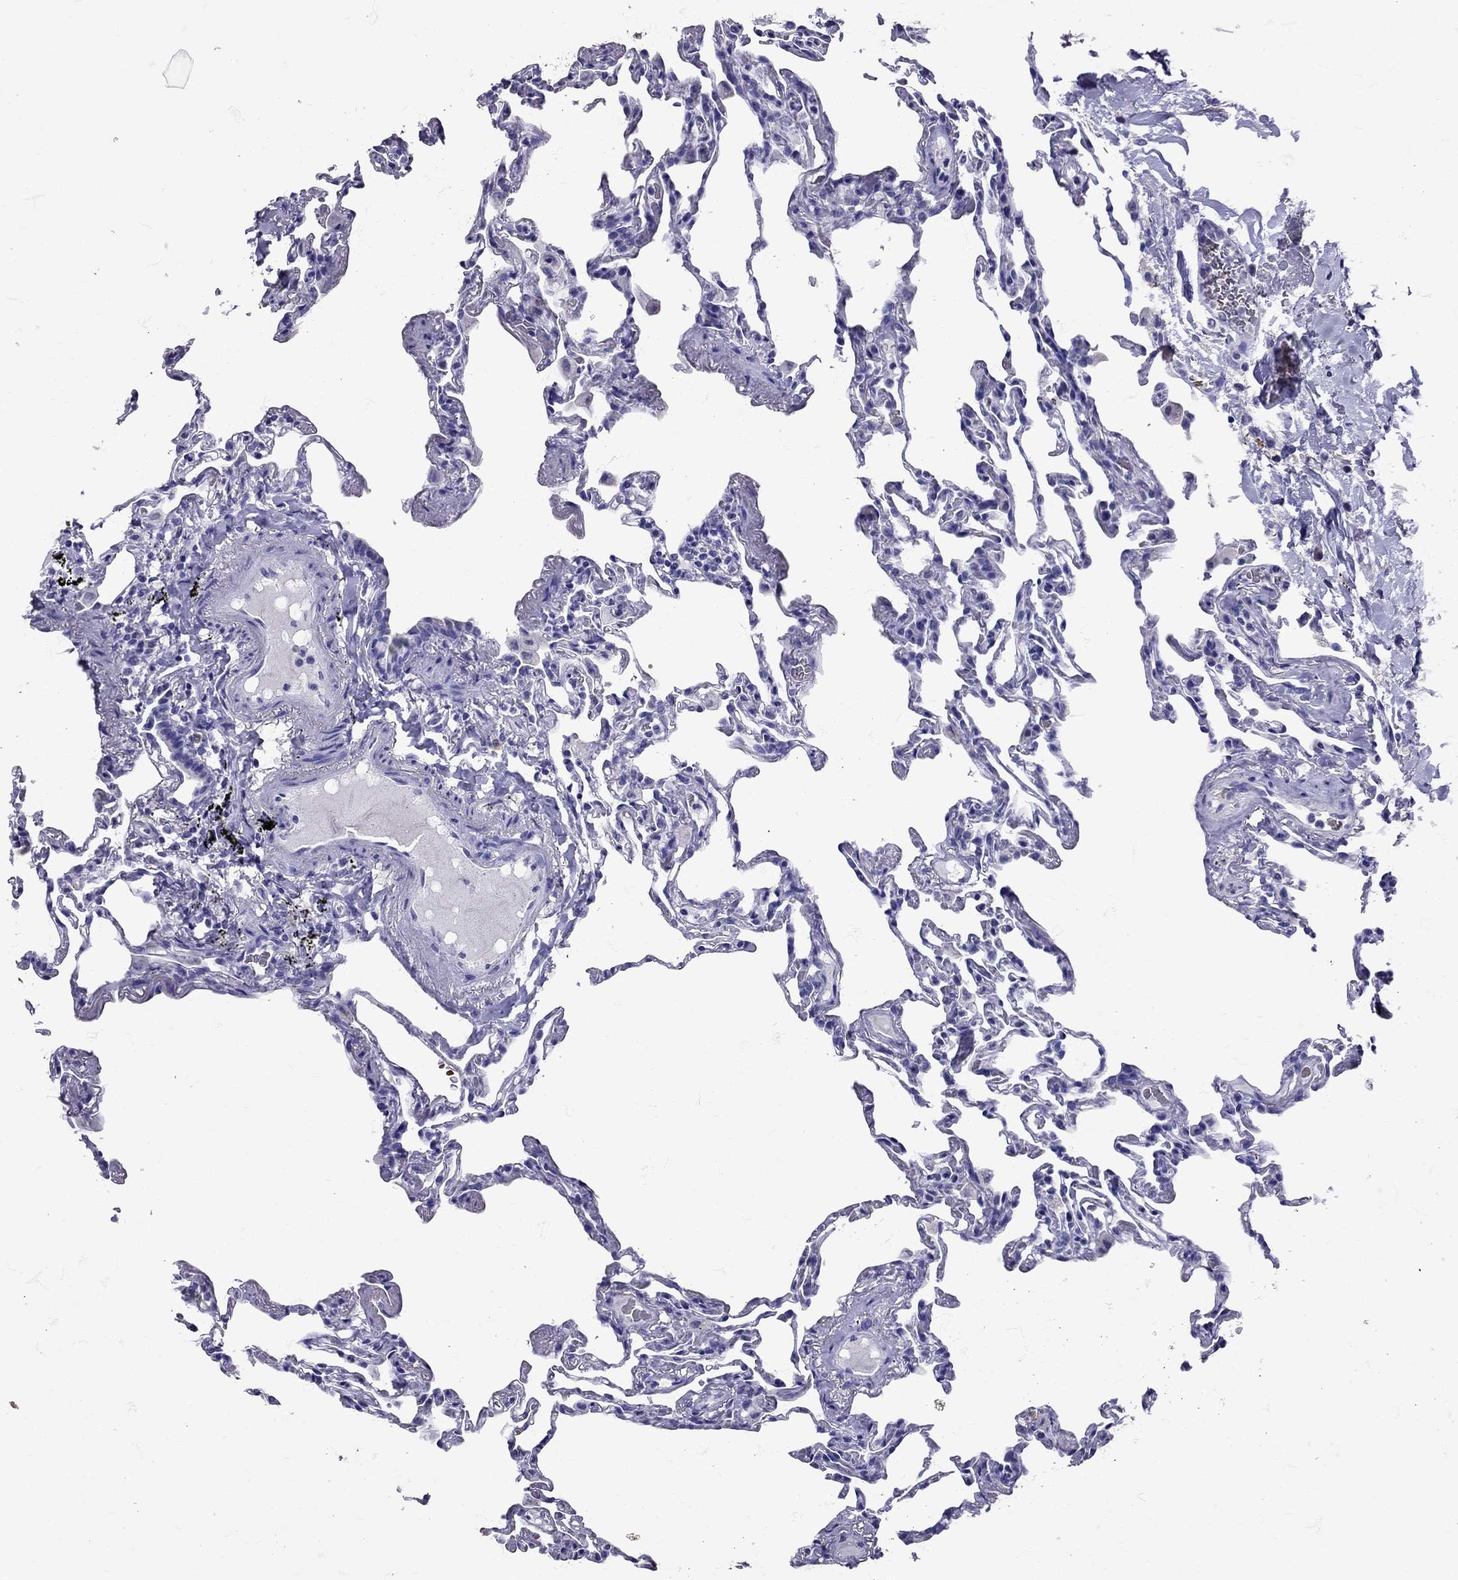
{"staining": {"intensity": "negative", "quantity": "none", "location": "none"}, "tissue": "lung", "cell_type": "Alveolar cells", "image_type": "normal", "snomed": [{"axis": "morphology", "description": "Normal tissue, NOS"}, {"axis": "topography", "description": "Lung"}], "caption": "There is no significant staining in alveolar cells of lung. The staining is performed using DAB brown chromogen with nuclei counter-stained in using hematoxylin.", "gene": "TBR1", "patient": {"sex": "female", "age": 57}}